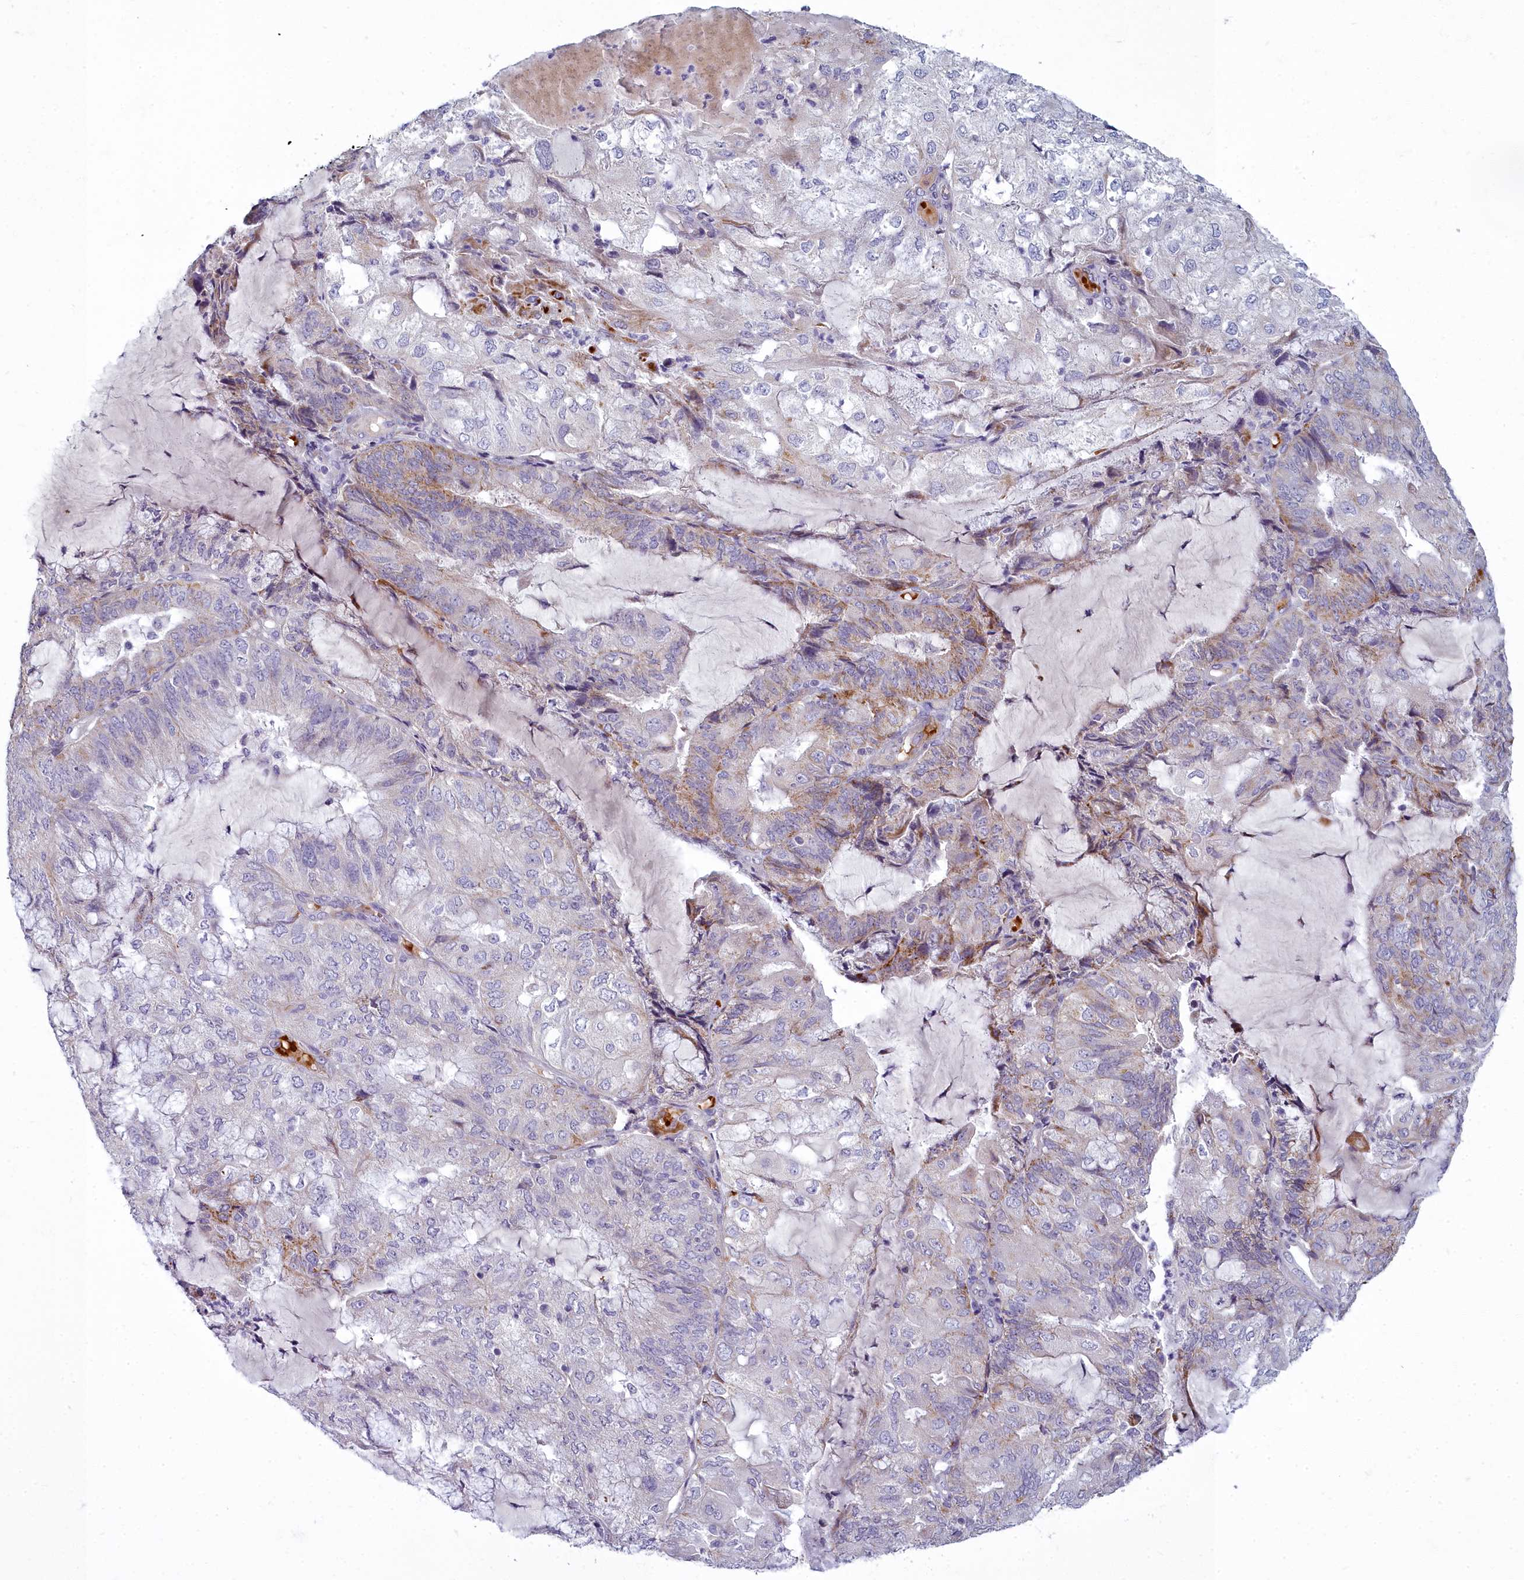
{"staining": {"intensity": "moderate", "quantity": "<25%", "location": "cytoplasmic/membranous"}, "tissue": "endometrial cancer", "cell_type": "Tumor cells", "image_type": "cancer", "snomed": [{"axis": "morphology", "description": "Adenocarcinoma, NOS"}, {"axis": "topography", "description": "Endometrium"}], "caption": "A photomicrograph of endometrial cancer stained for a protein demonstrates moderate cytoplasmic/membranous brown staining in tumor cells.", "gene": "ARL15", "patient": {"sex": "female", "age": 81}}